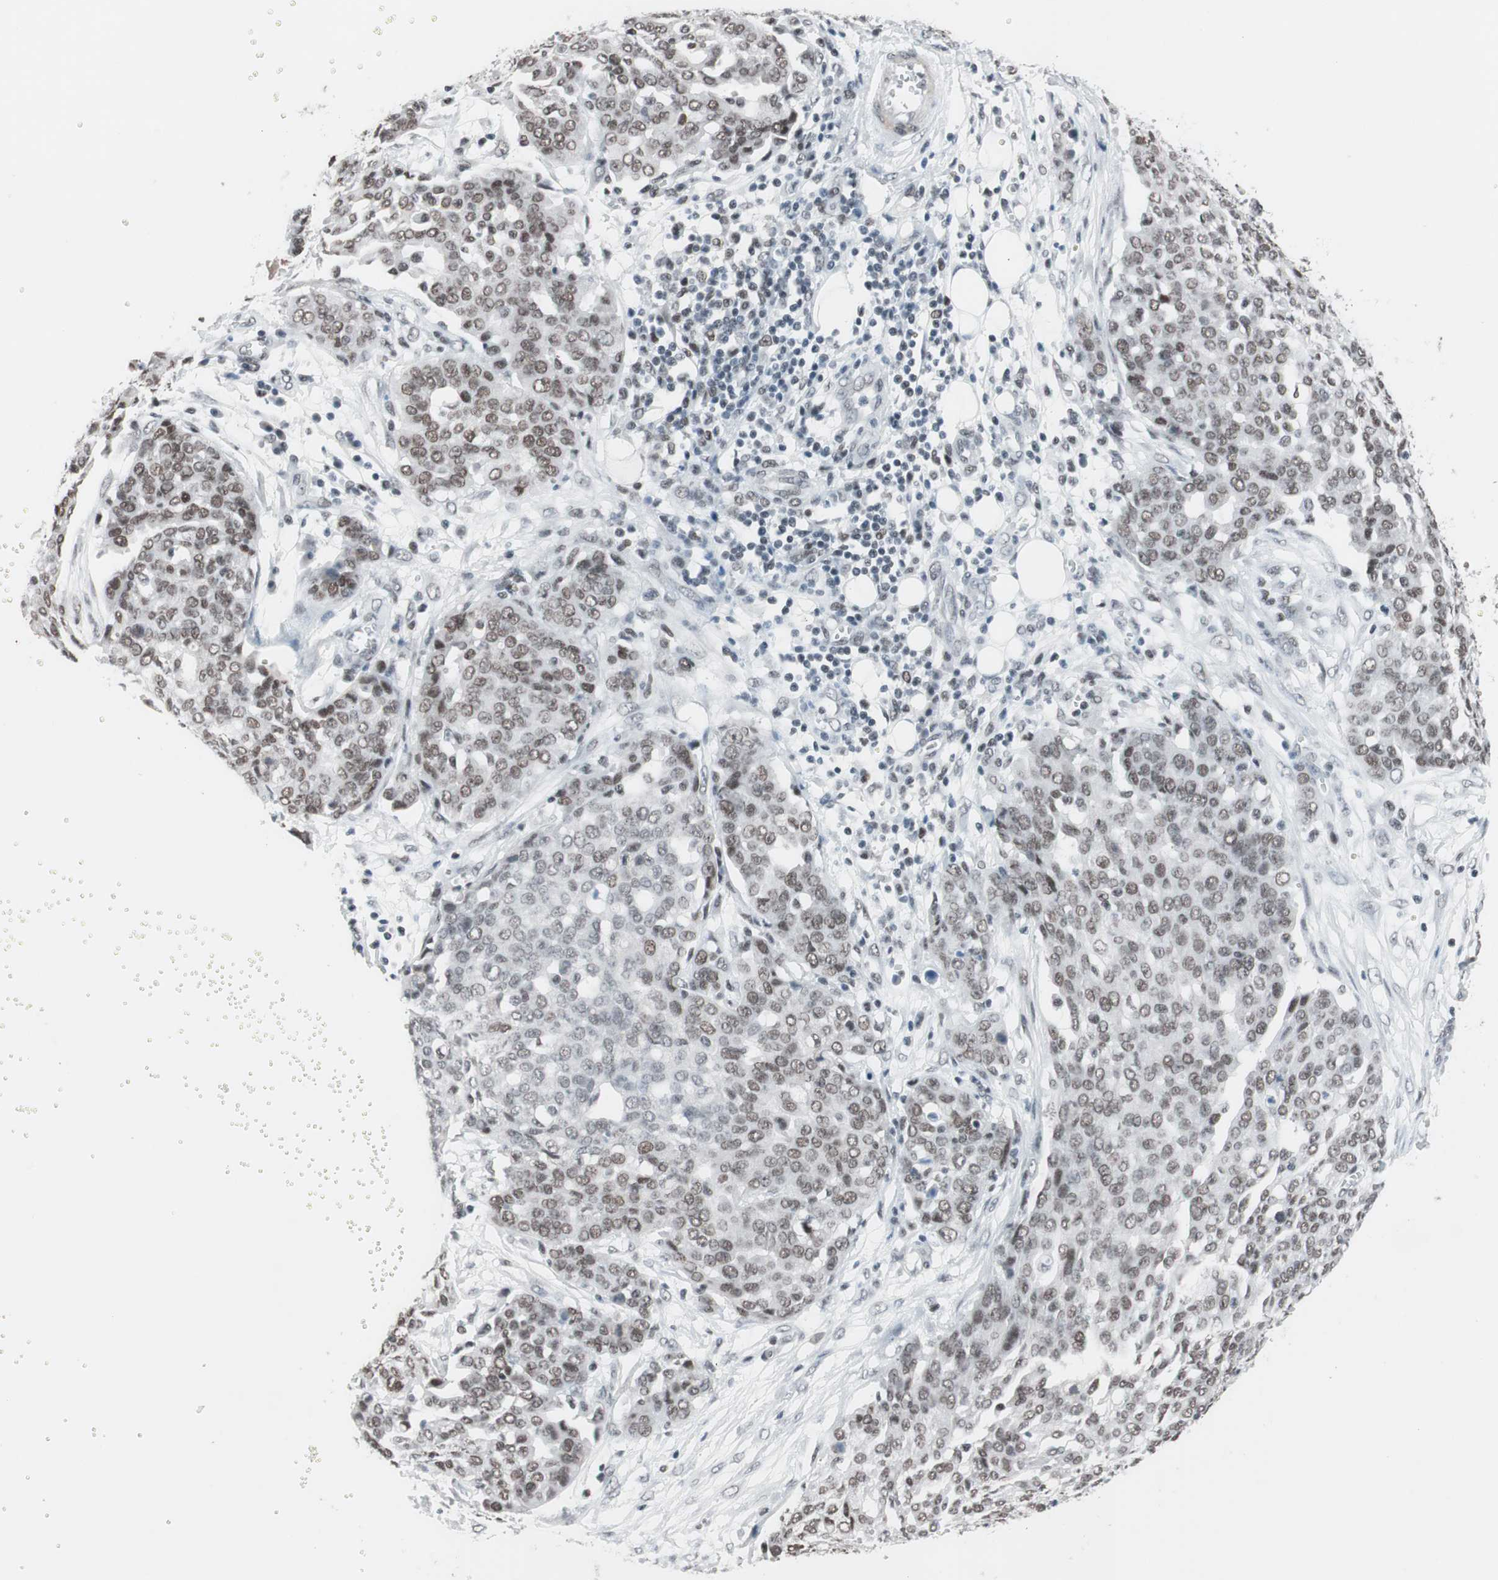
{"staining": {"intensity": "moderate", "quantity": "25%-75%", "location": "nuclear"}, "tissue": "ovarian cancer", "cell_type": "Tumor cells", "image_type": "cancer", "snomed": [{"axis": "morphology", "description": "Cystadenocarcinoma, serous, NOS"}, {"axis": "topography", "description": "Soft tissue"}, {"axis": "topography", "description": "Ovary"}], "caption": "Immunohistochemistry of human ovarian serous cystadenocarcinoma displays medium levels of moderate nuclear positivity in about 25%-75% of tumor cells.", "gene": "ARID1A", "patient": {"sex": "female", "age": 57}}